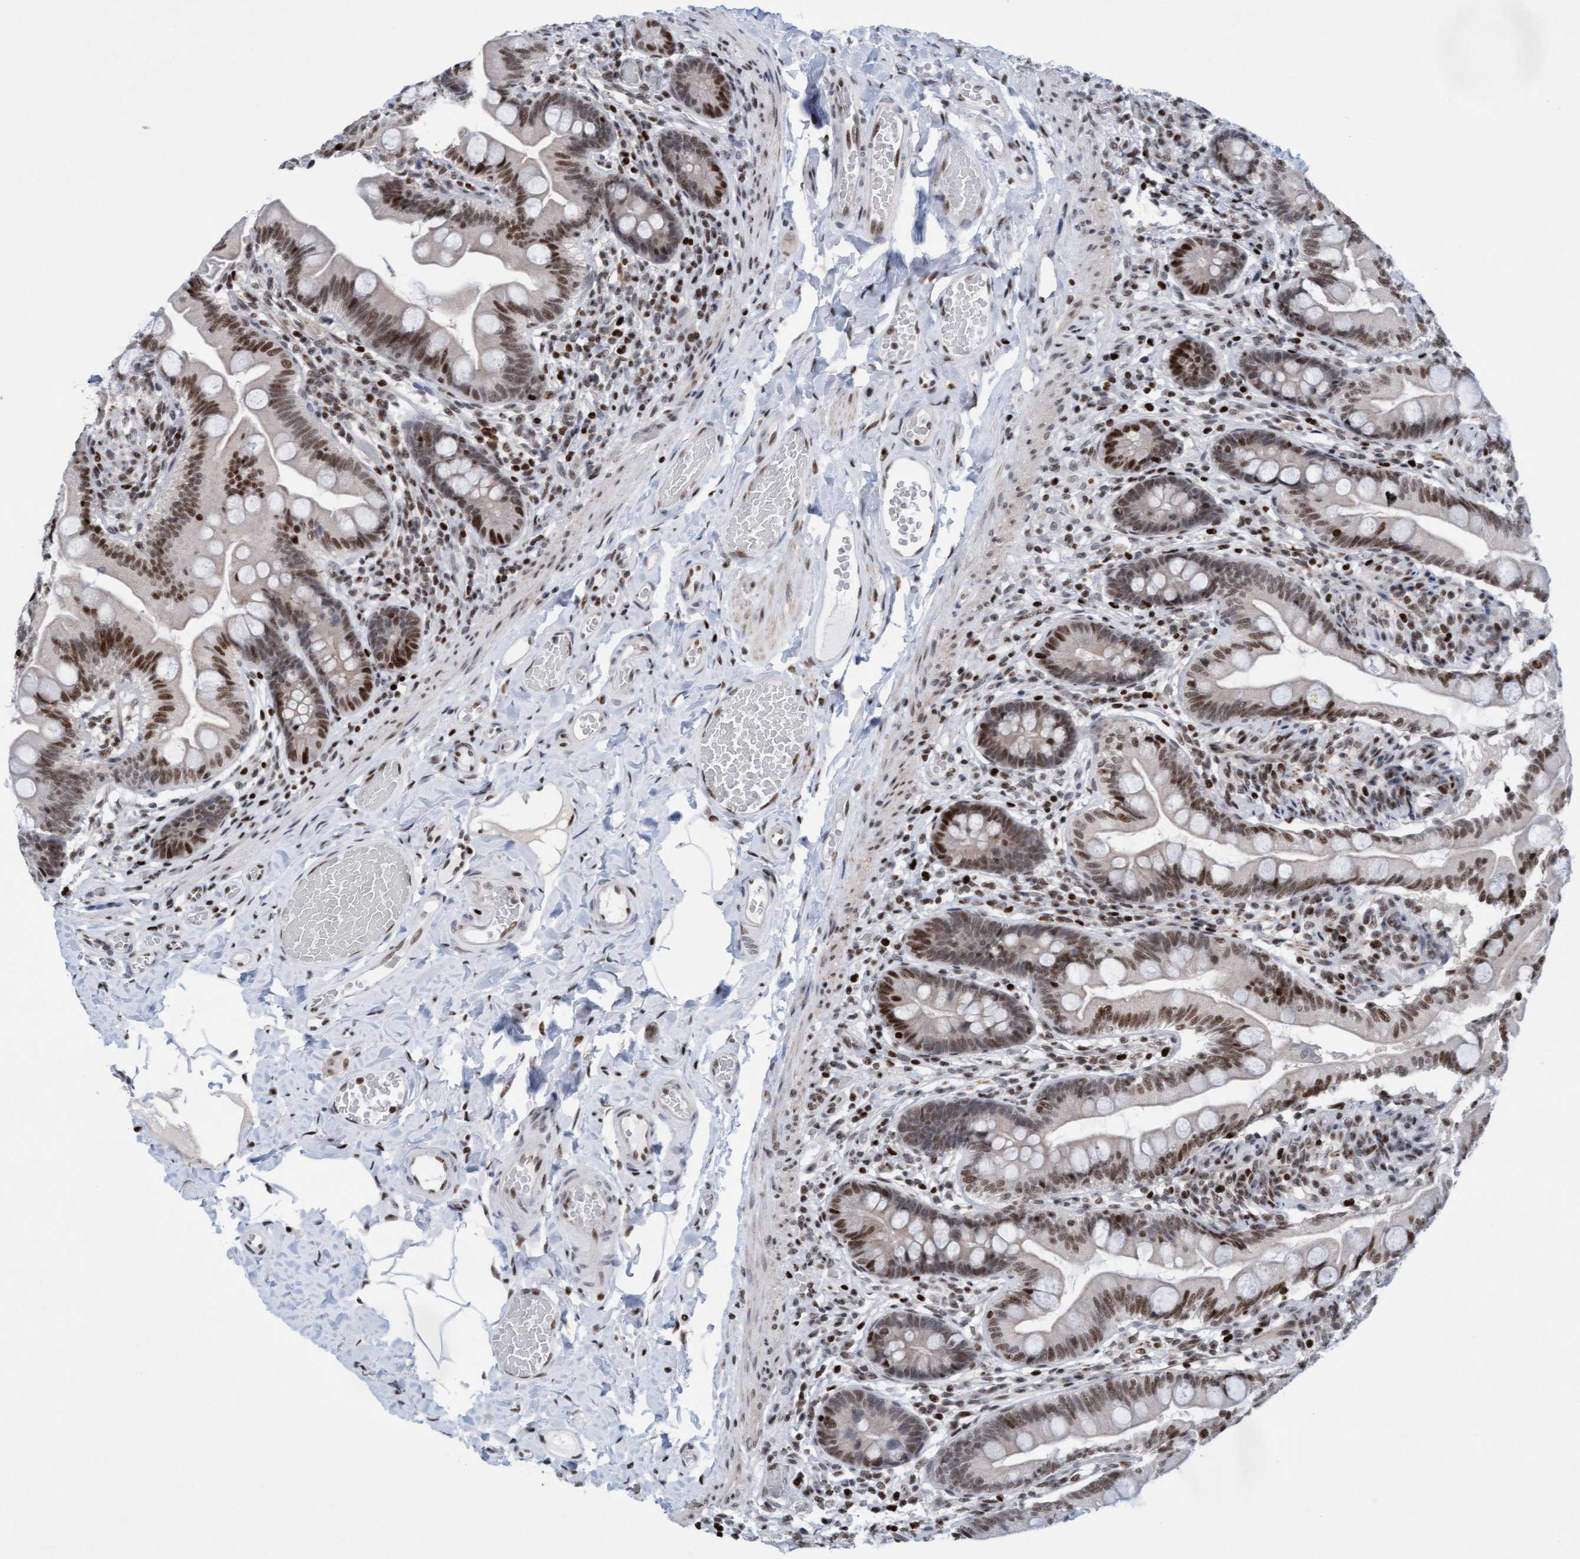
{"staining": {"intensity": "strong", "quantity": ">75%", "location": "nuclear"}, "tissue": "small intestine", "cell_type": "Glandular cells", "image_type": "normal", "snomed": [{"axis": "morphology", "description": "Normal tissue, NOS"}, {"axis": "topography", "description": "Small intestine"}], "caption": "DAB (3,3'-diaminobenzidine) immunohistochemical staining of benign human small intestine shows strong nuclear protein staining in about >75% of glandular cells.", "gene": "GLRX2", "patient": {"sex": "female", "age": 56}}